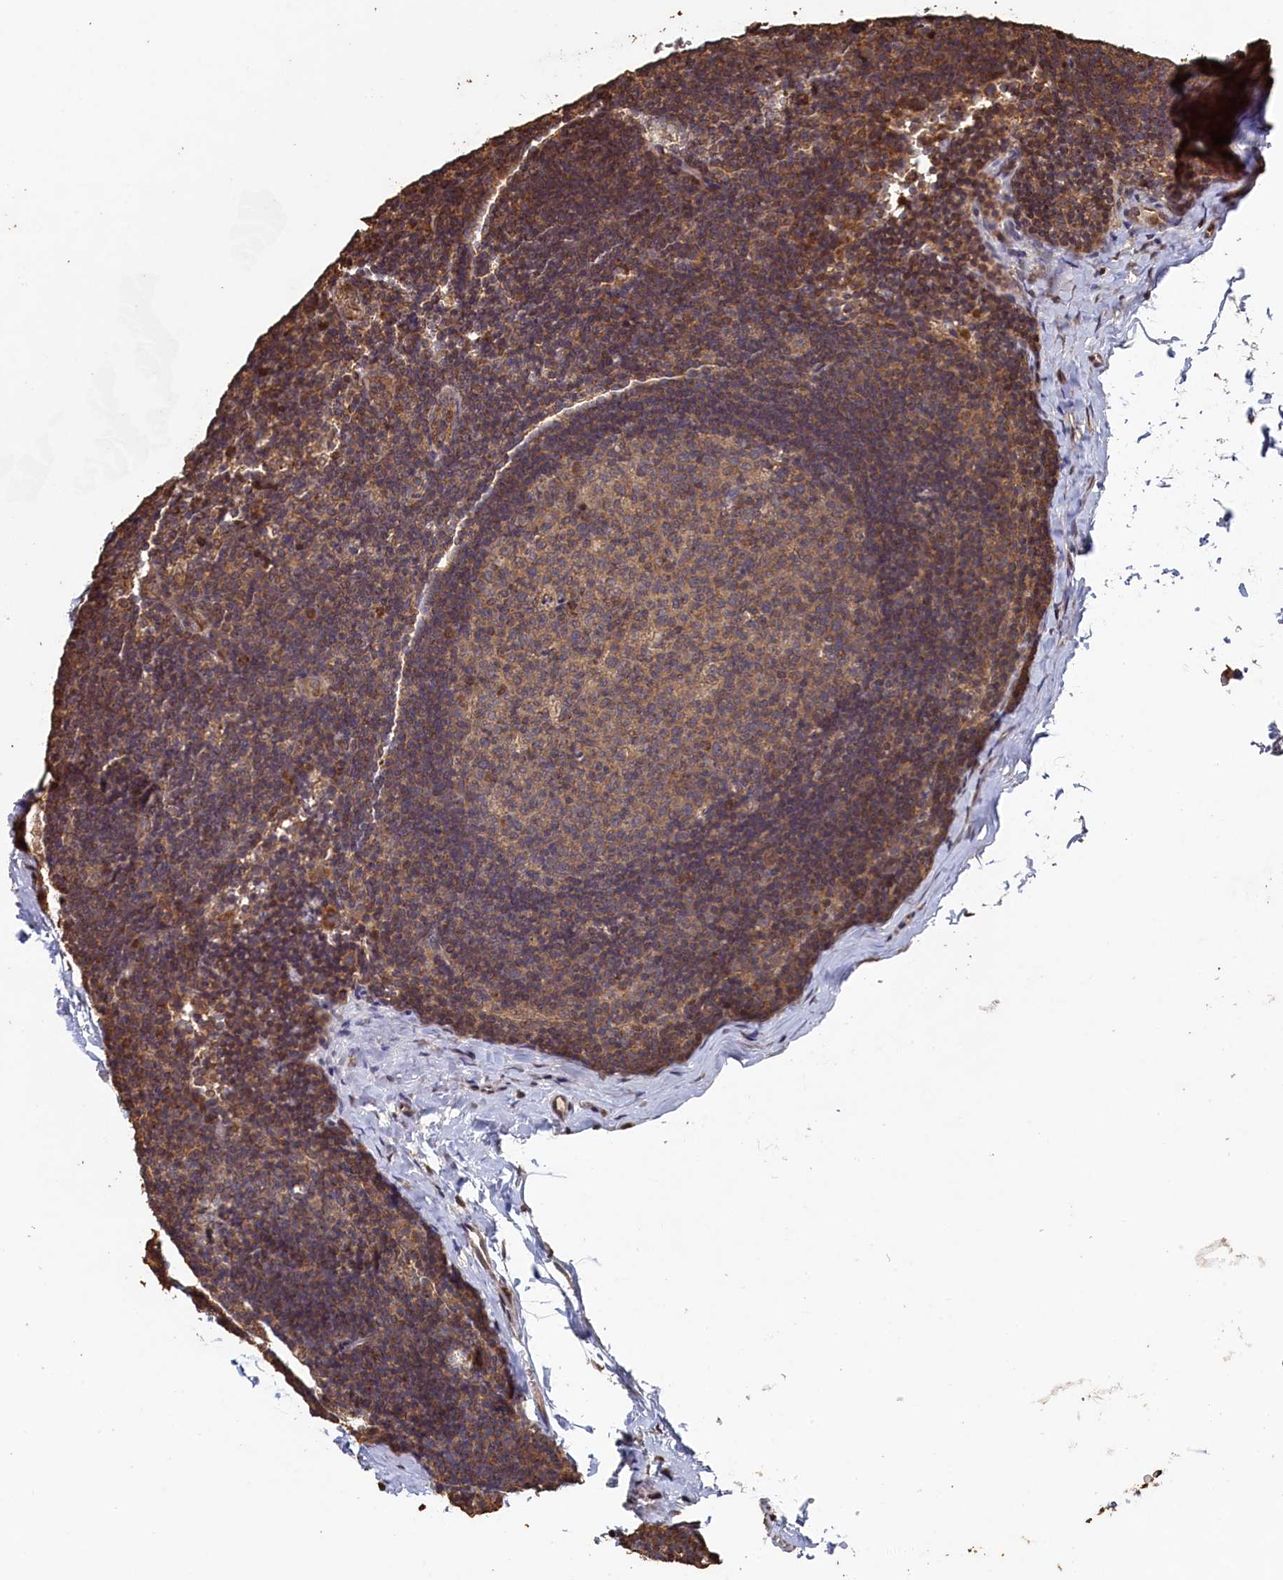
{"staining": {"intensity": "weak", "quantity": ">75%", "location": "cytoplasmic/membranous"}, "tissue": "lymph node", "cell_type": "Germinal center cells", "image_type": "normal", "snomed": [{"axis": "morphology", "description": "Normal tissue, NOS"}, {"axis": "topography", "description": "Lymph node"}], "caption": "A micrograph showing weak cytoplasmic/membranous positivity in about >75% of germinal center cells in normal lymph node, as visualized by brown immunohistochemical staining.", "gene": "PIGN", "patient": {"sex": "female", "age": 22}}